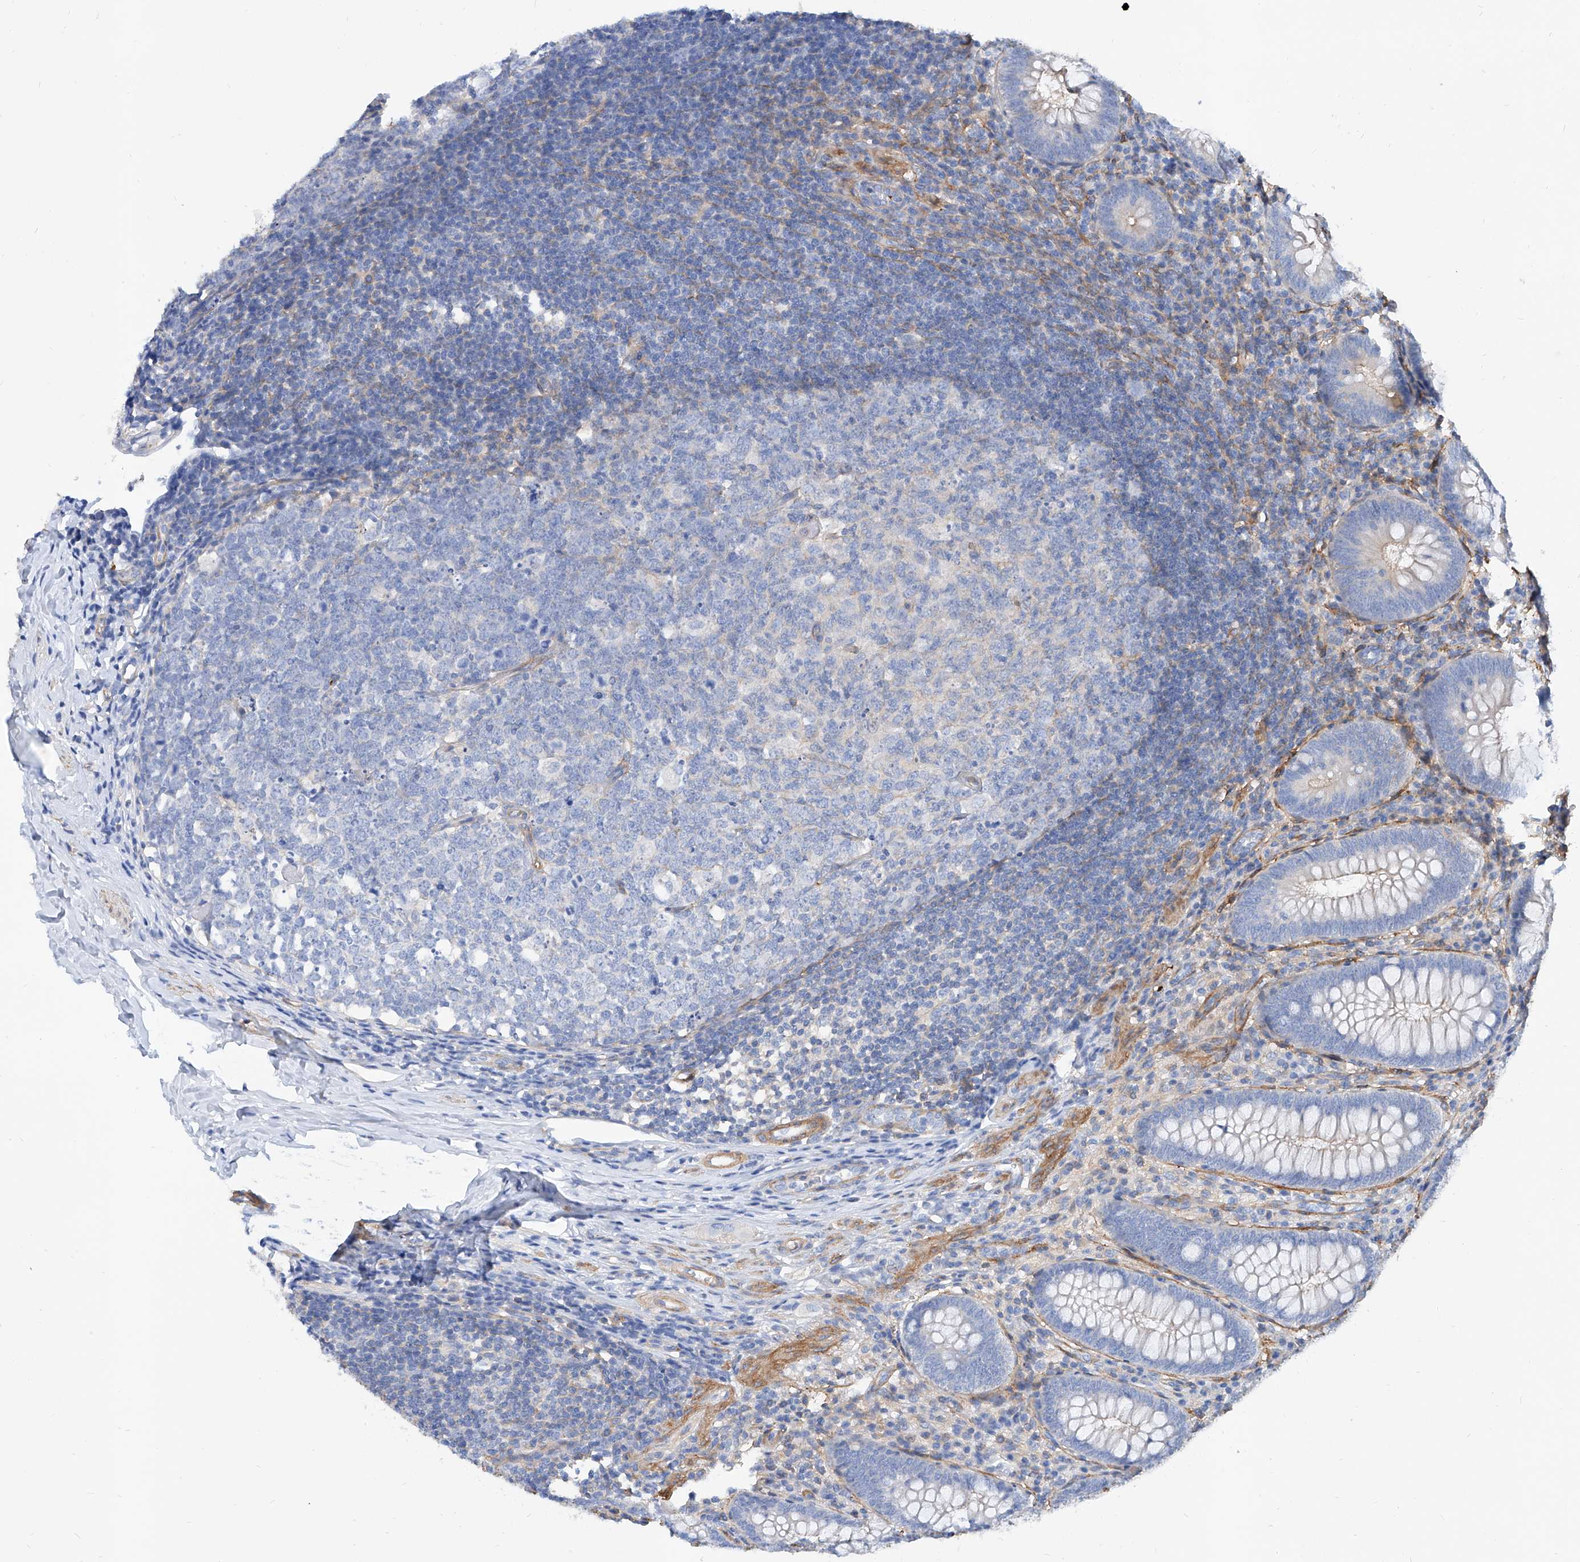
{"staining": {"intensity": "negative", "quantity": "none", "location": "none"}, "tissue": "appendix", "cell_type": "Glandular cells", "image_type": "normal", "snomed": [{"axis": "morphology", "description": "Normal tissue, NOS"}, {"axis": "topography", "description": "Appendix"}], "caption": "High magnification brightfield microscopy of benign appendix stained with DAB (3,3'-diaminobenzidine) (brown) and counterstained with hematoxylin (blue): glandular cells show no significant staining.", "gene": "TAS2R60", "patient": {"sex": "male", "age": 14}}